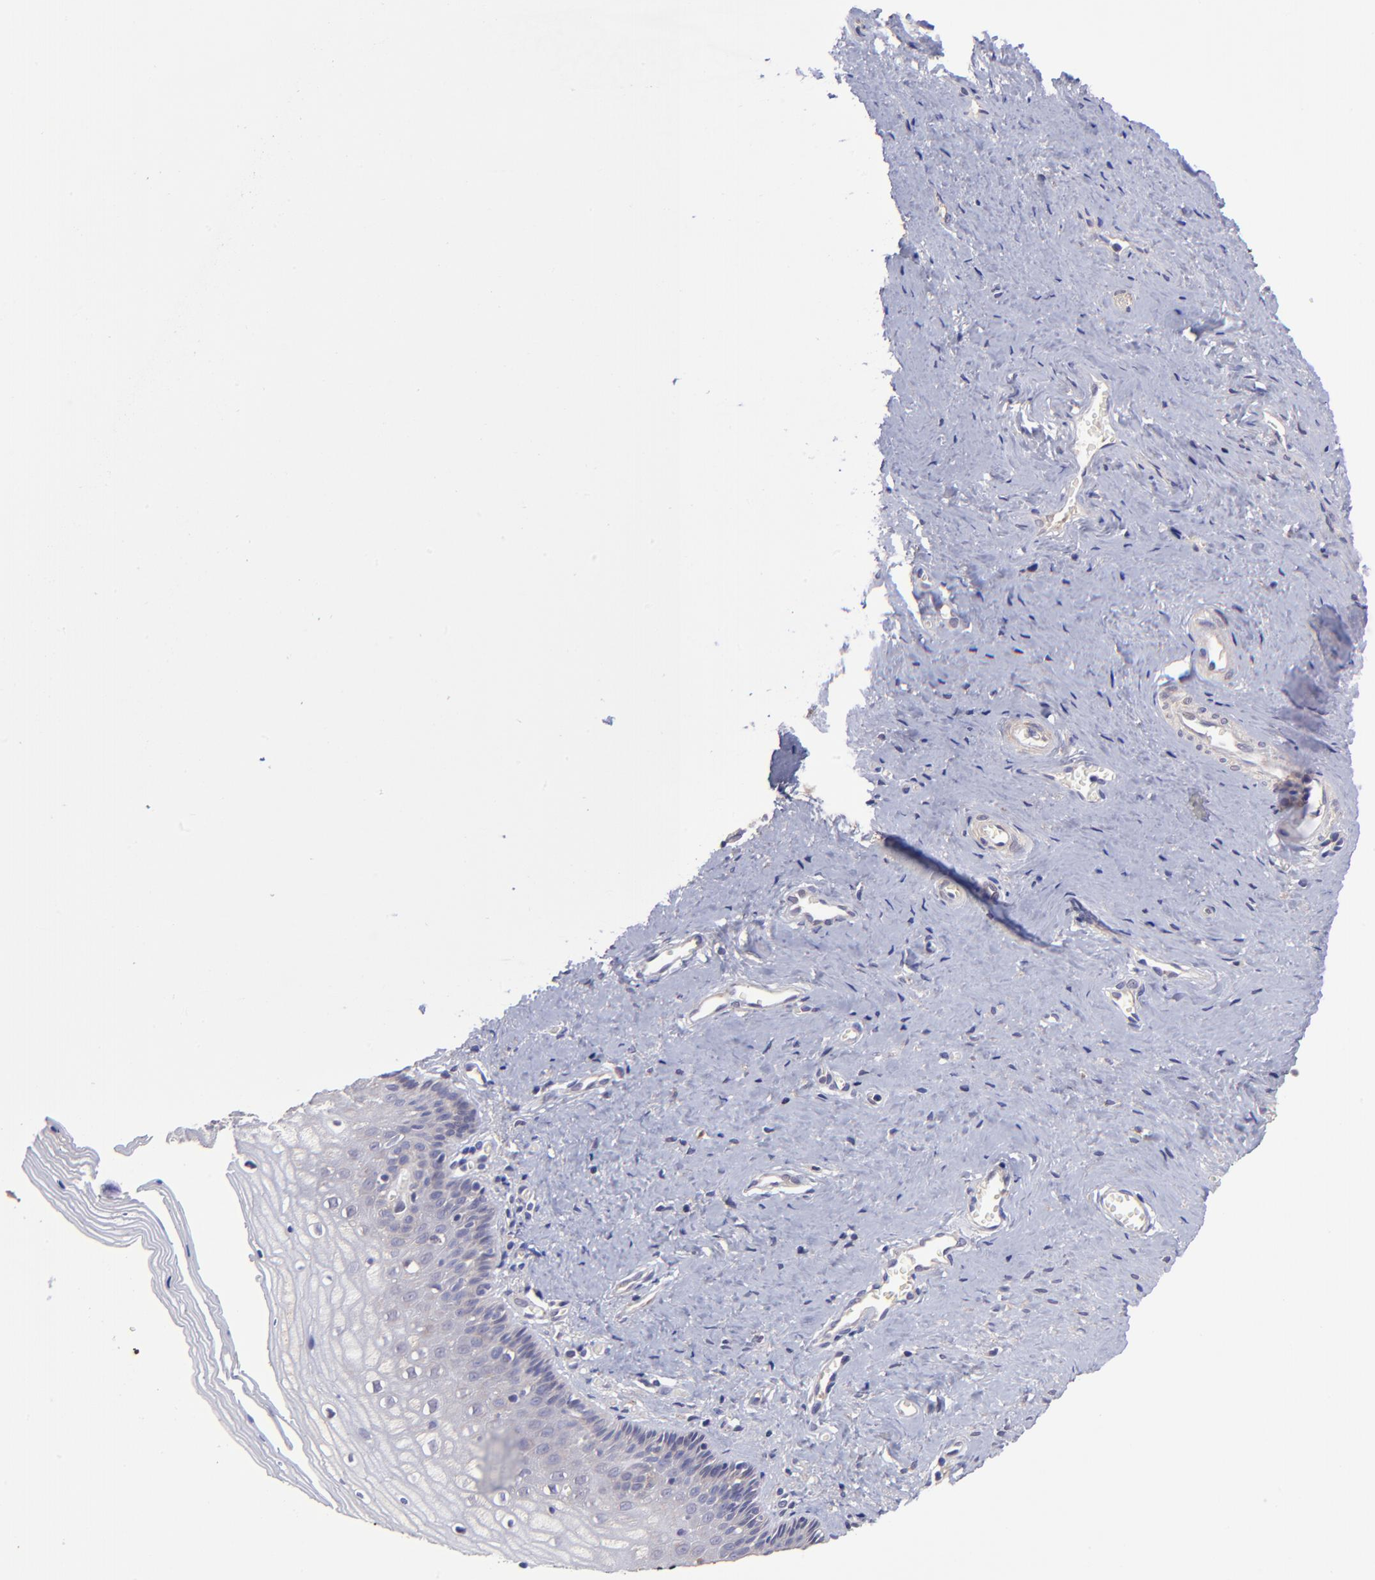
{"staining": {"intensity": "weak", "quantity": "25%-75%", "location": "cytoplasmic/membranous"}, "tissue": "vagina", "cell_type": "Squamous epithelial cells", "image_type": "normal", "snomed": [{"axis": "morphology", "description": "Normal tissue, NOS"}, {"axis": "topography", "description": "Vagina"}], "caption": "This histopathology image demonstrates IHC staining of unremarkable human vagina, with low weak cytoplasmic/membranous positivity in about 25%-75% of squamous epithelial cells.", "gene": "NSF", "patient": {"sex": "female", "age": 46}}